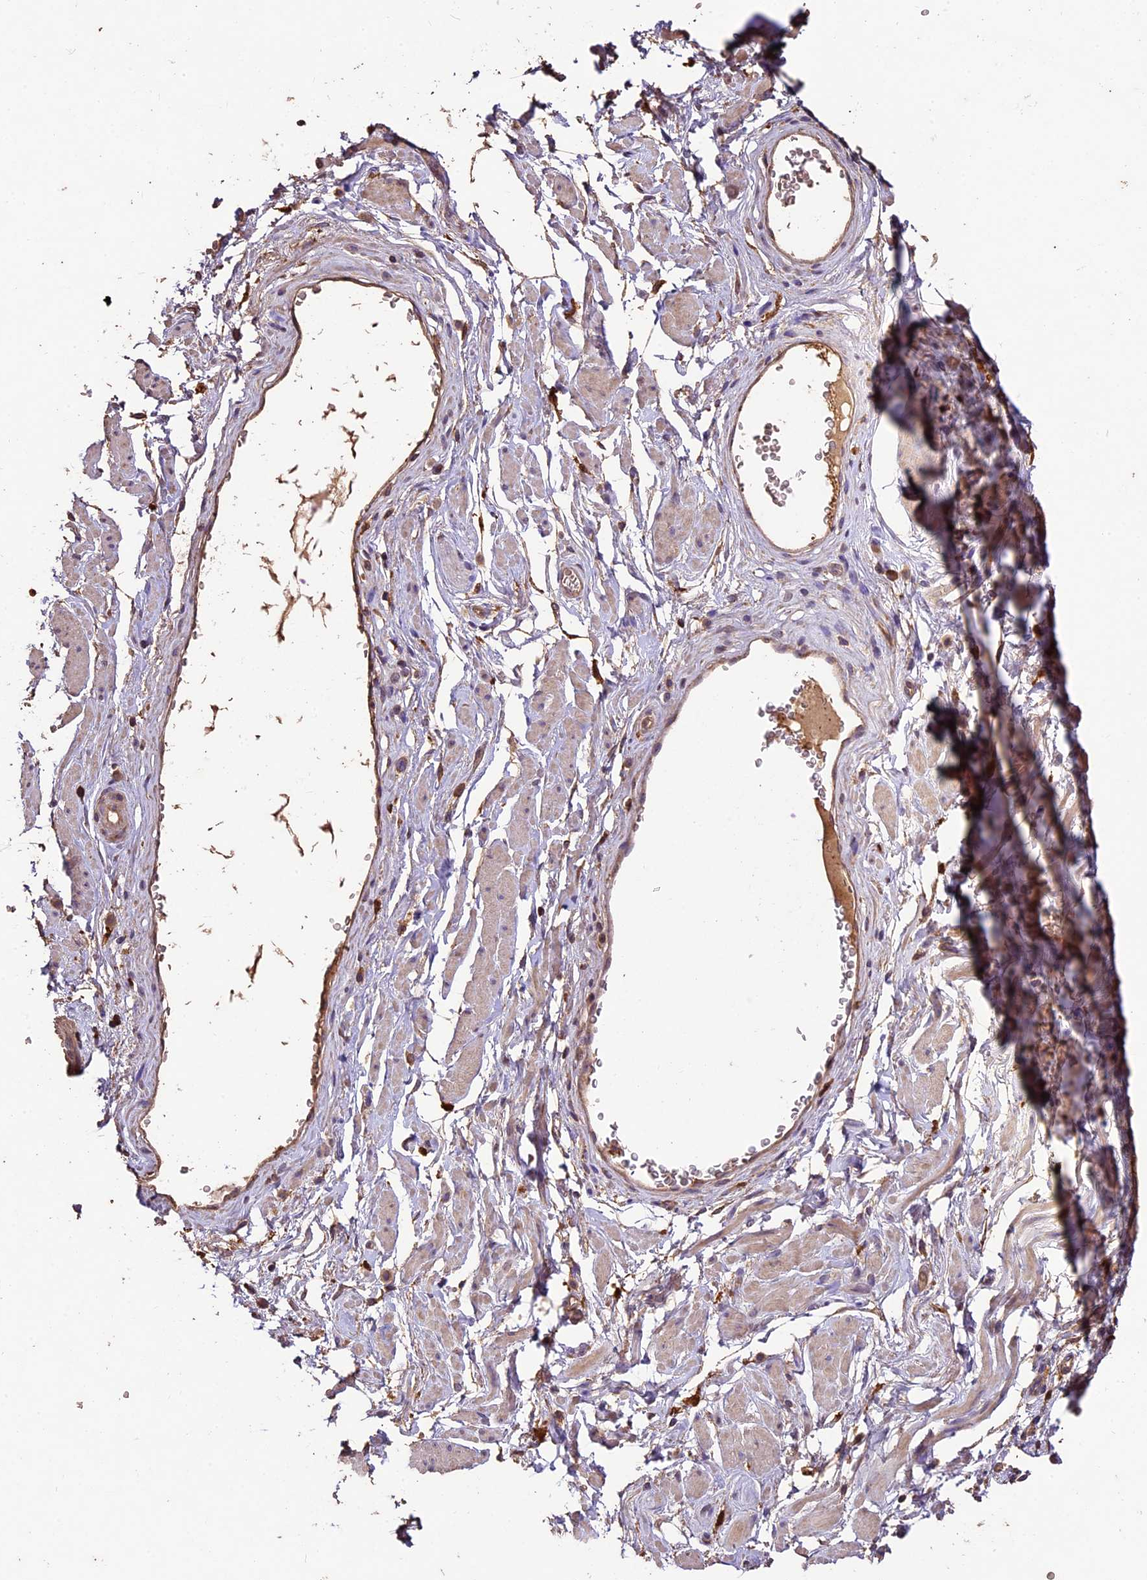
{"staining": {"intensity": "weak", "quantity": ">75%", "location": "cytoplasmic/membranous"}, "tissue": "adipose tissue", "cell_type": "Adipocytes", "image_type": "normal", "snomed": [{"axis": "morphology", "description": "Normal tissue, NOS"}, {"axis": "morphology", "description": "Adenocarcinoma, NOS"}, {"axis": "topography", "description": "Rectum"}, {"axis": "topography", "description": "Vagina"}, {"axis": "topography", "description": "Peripheral nerve tissue"}], "caption": "Protein staining exhibits weak cytoplasmic/membranous staining in approximately >75% of adipocytes in benign adipose tissue.", "gene": "CRLF1", "patient": {"sex": "female", "age": 71}}